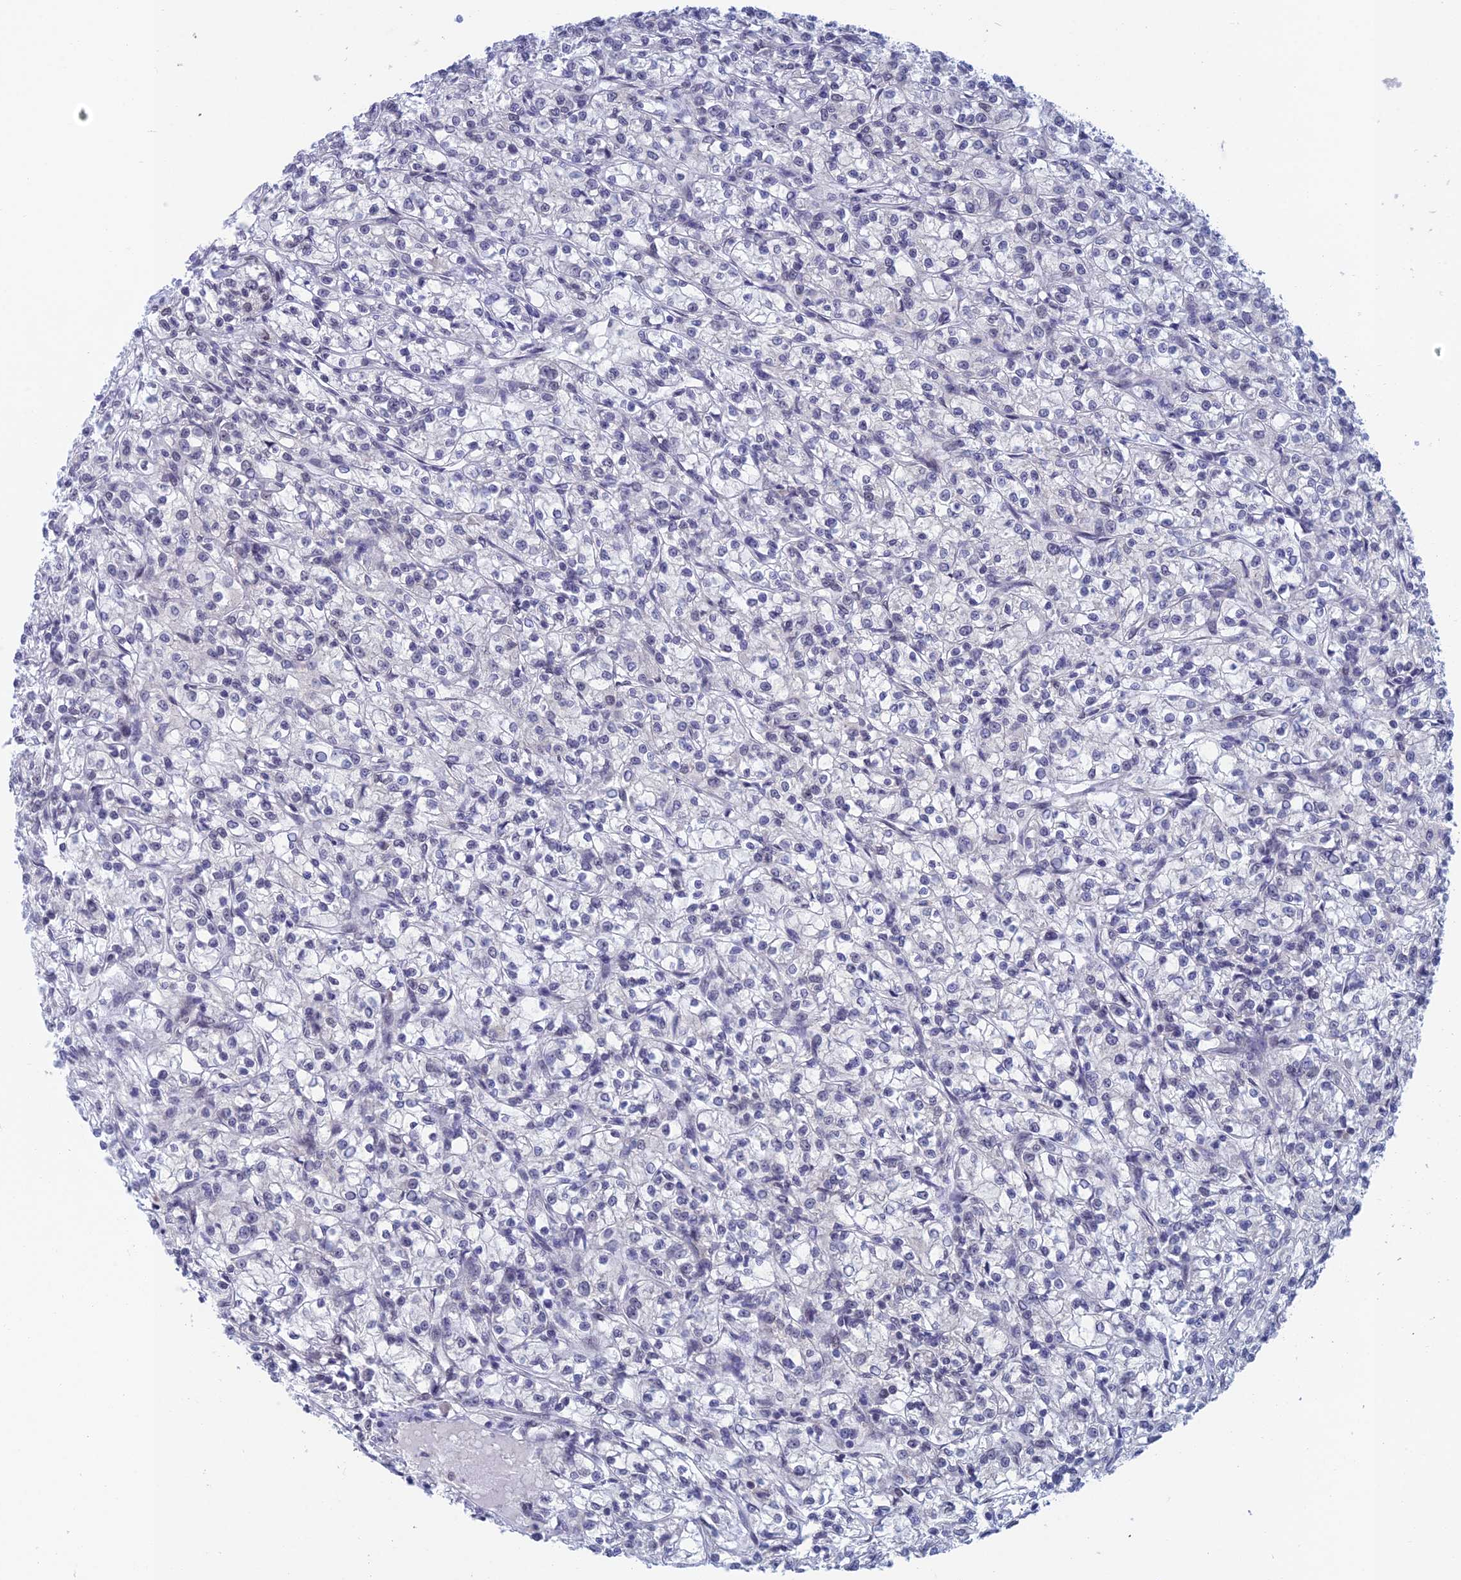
{"staining": {"intensity": "negative", "quantity": "none", "location": "none"}, "tissue": "renal cancer", "cell_type": "Tumor cells", "image_type": "cancer", "snomed": [{"axis": "morphology", "description": "Adenocarcinoma, NOS"}, {"axis": "topography", "description": "Kidney"}], "caption": "There is no significant positivity in tumor cells of renal cancer (adenocarcinoma).", "gene": "NABP2", "patient": {"sex": "female", "age": 59}}